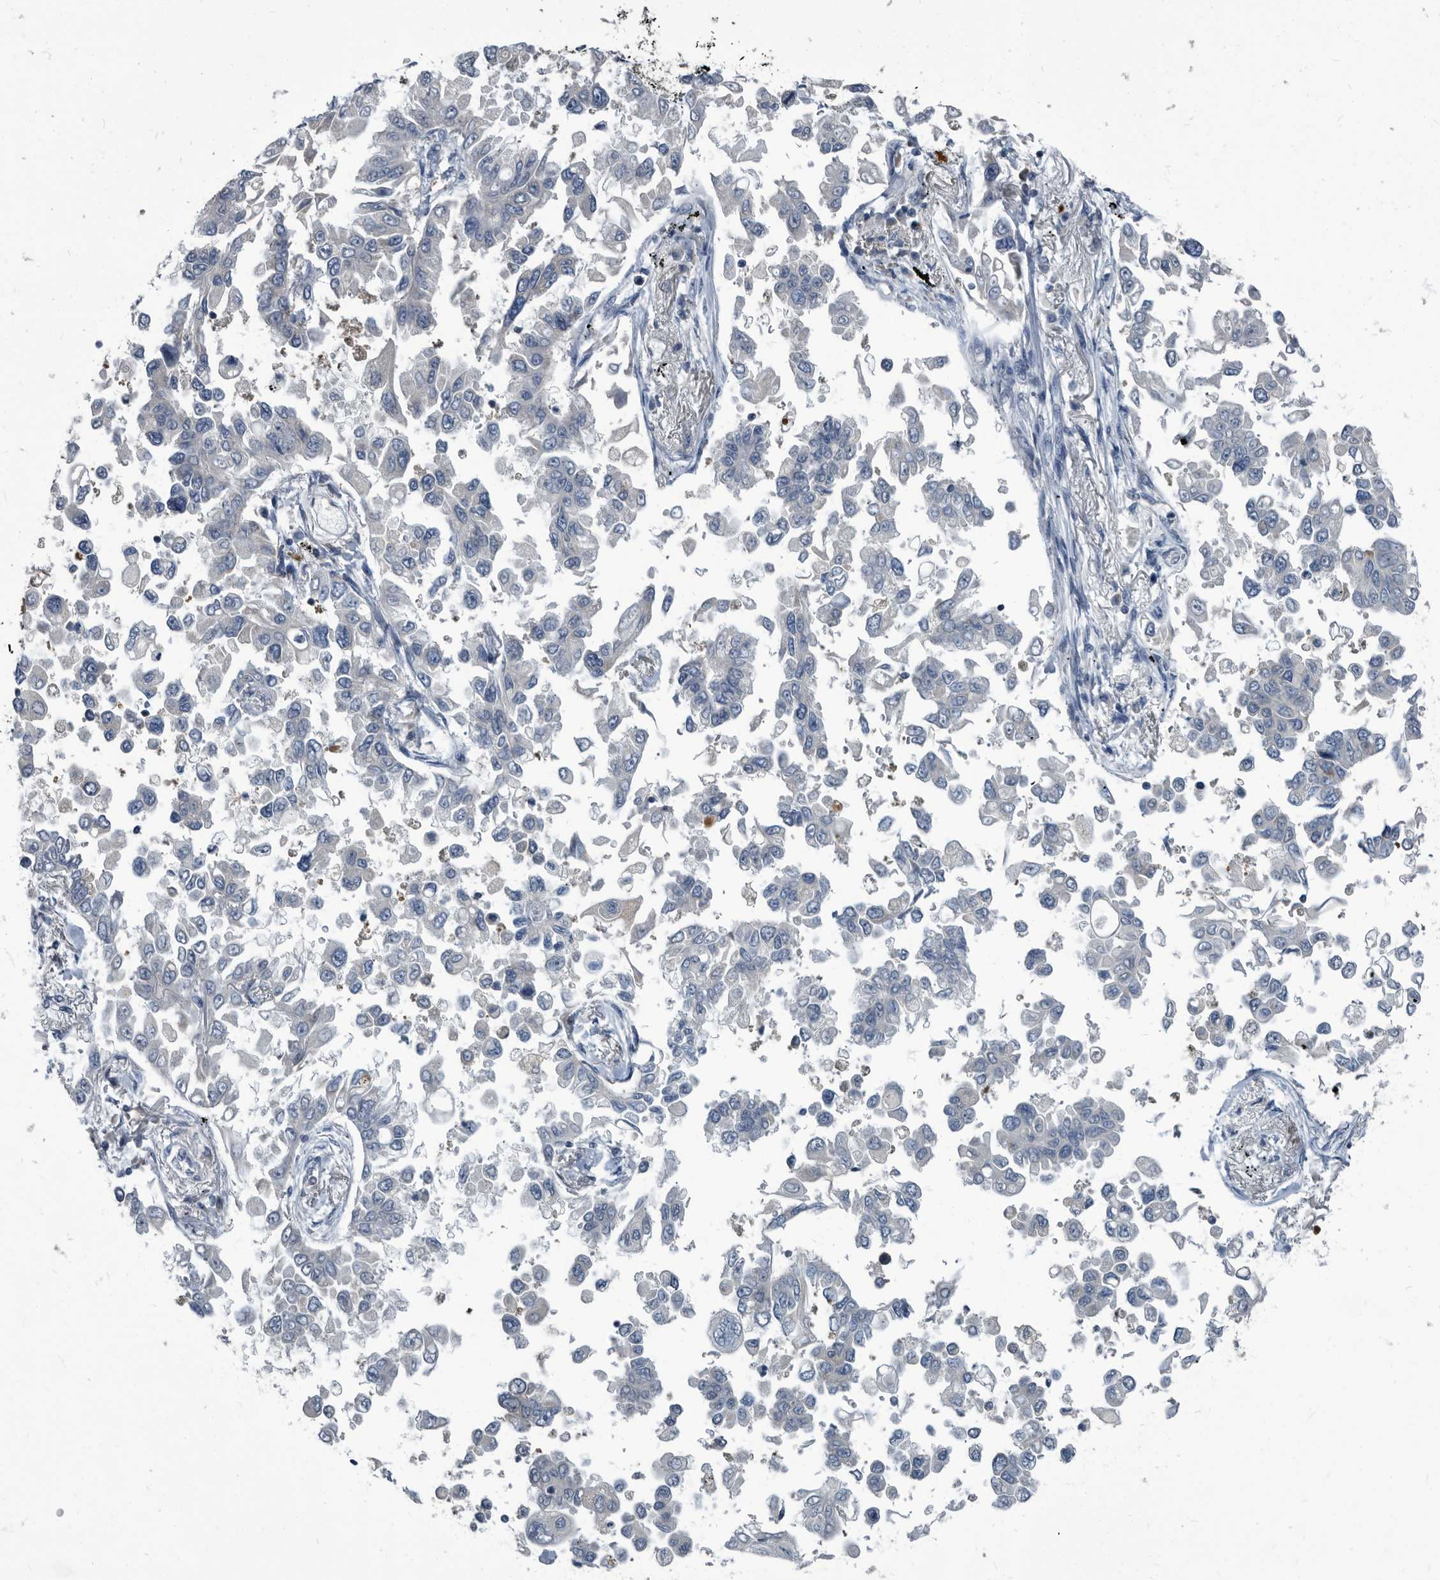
{"staining": {"intensity": "weak", "quantity": "<25%", "location": "cytoplasmic/membranous"}, "tissue": "lung cancer", "cell_type": "Tumor cells", "image_type": "cancer", "snomed": [{"axis": "morphology", "description": "Adenocarcinoma, NOS"}, {"axis": "topography", "description": "Lung"}], "caption": "This is an immunohistochemistry (IHC) image of human lung cancer (adenocarcinoma). There is no expression in tumor cells.", "gene": "CDV3", "patient": {"sex": "female", "age": 67}}